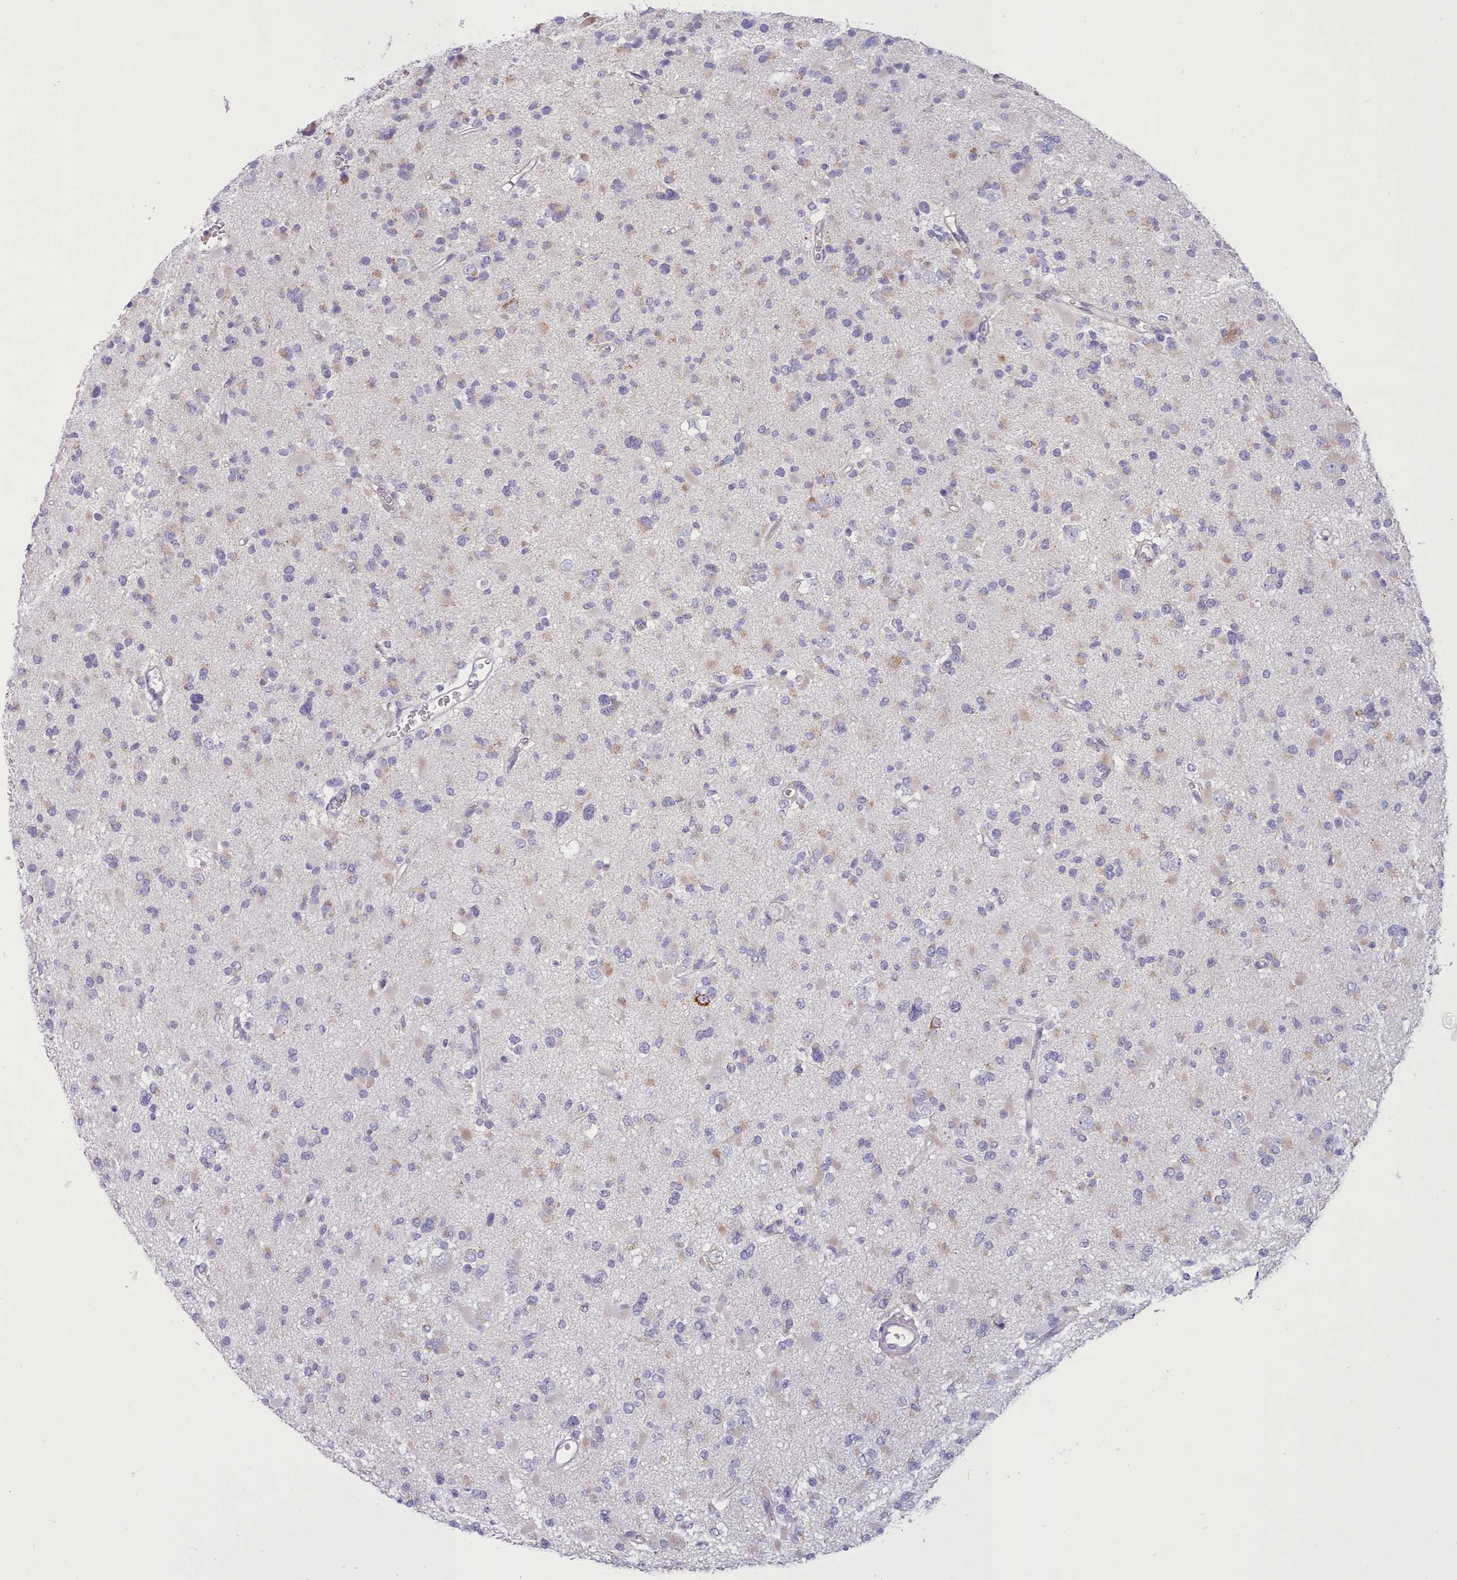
{"staining": {"intensity": "weak", "quantity": "<25%", "location": "cytoplasmic/membranous"}, "tissue": "glioma", "cell_type": "Tumor cells", "image_type": "cancer", "snomed": [{"axis": "morphology", "description": "Glioma, malignant, Low grade"}, {"axis": "topography", "description": "Brain"}], "caption": "Malignant low-grade glioma was stained to show a protein in brown. There is no significant expression in tumor cells.", "gene": "TMEM253", "patient": {"sex": "female", "age": 22}}